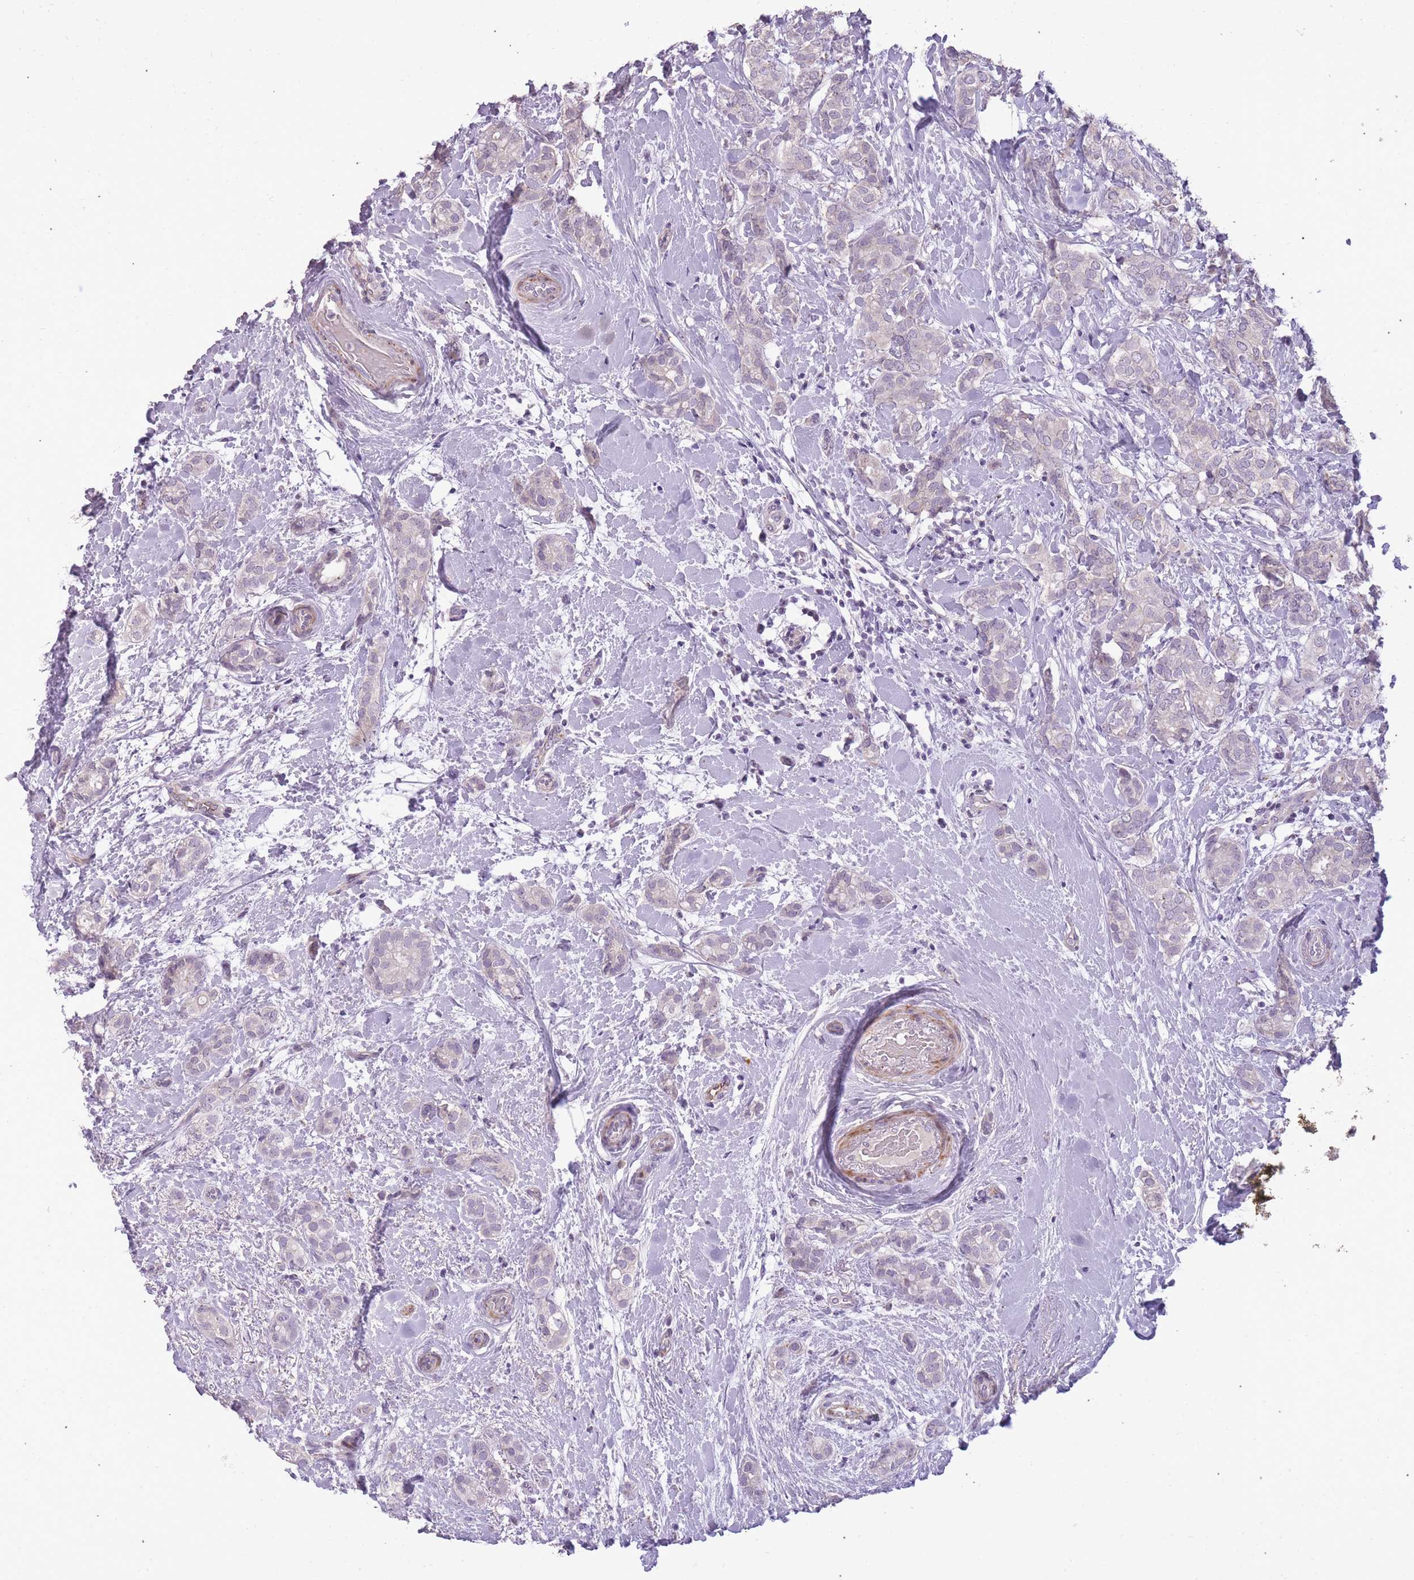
{"staining": {"intensity": "negative", "quantity": "none", "location": "none"}, "tissue": "breast cancer", "cell_type": "Tumor cells", "image_type": "cancer", "snomed": [{"axis": "morphology", "description": "Duct carcinoma"}, {"axis": "topography", "description": "Breast"}], "caption": "Intraductal carcinoma (breast) stained for a protein using immunohistochemistry shows no positivity tumor cells.", "gene": "CNTNAP3", "patient": {"sex": "female", "age": 73}}